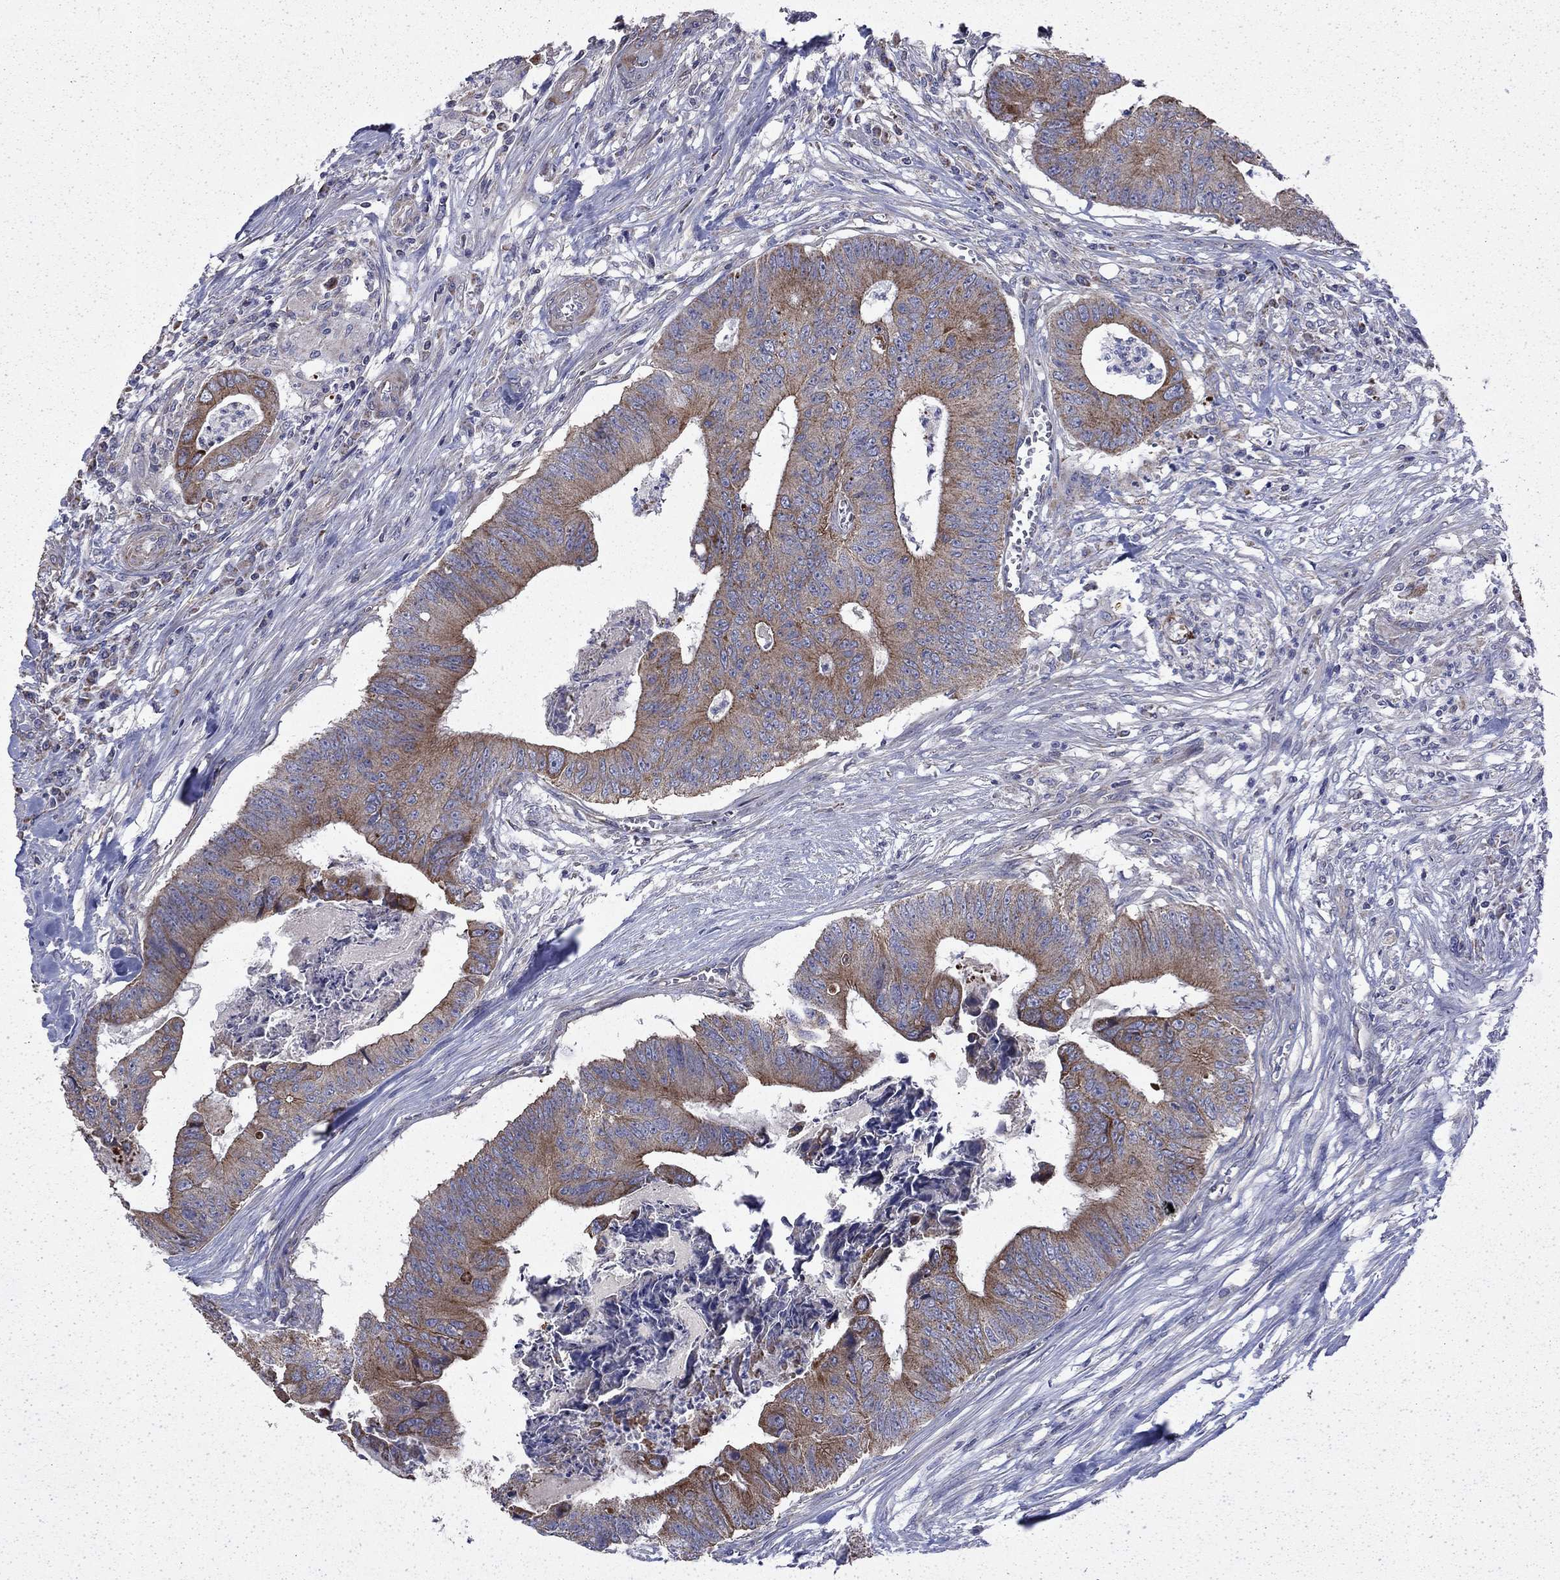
{"staining": {"intensity": "moderate", "quantity": "25%-75%", "location": "cytoplasmic/membranous"}, "tissue": "colorectal cancer", "cell_type": "Tumor cells", "image_type": "cancer", "snomed": [{"axis": "morphology", "description": "Adenocarcinoma, NOS"}, {"axis": "topography", "description": "Colon"}], "caption": "Adenocarcinoma (colorectal) stained for a protein displays moderate cytoplasmic/membranous positivity in tumor cells. The staining is performed using DAB (3,3'-diaminobenzidine) brown chromogen to label protein expression. The nuclei are counter-stained blue using hematoxylin.", "gene": "DTNA", "patient": {"sex": "male", "age": 84}}